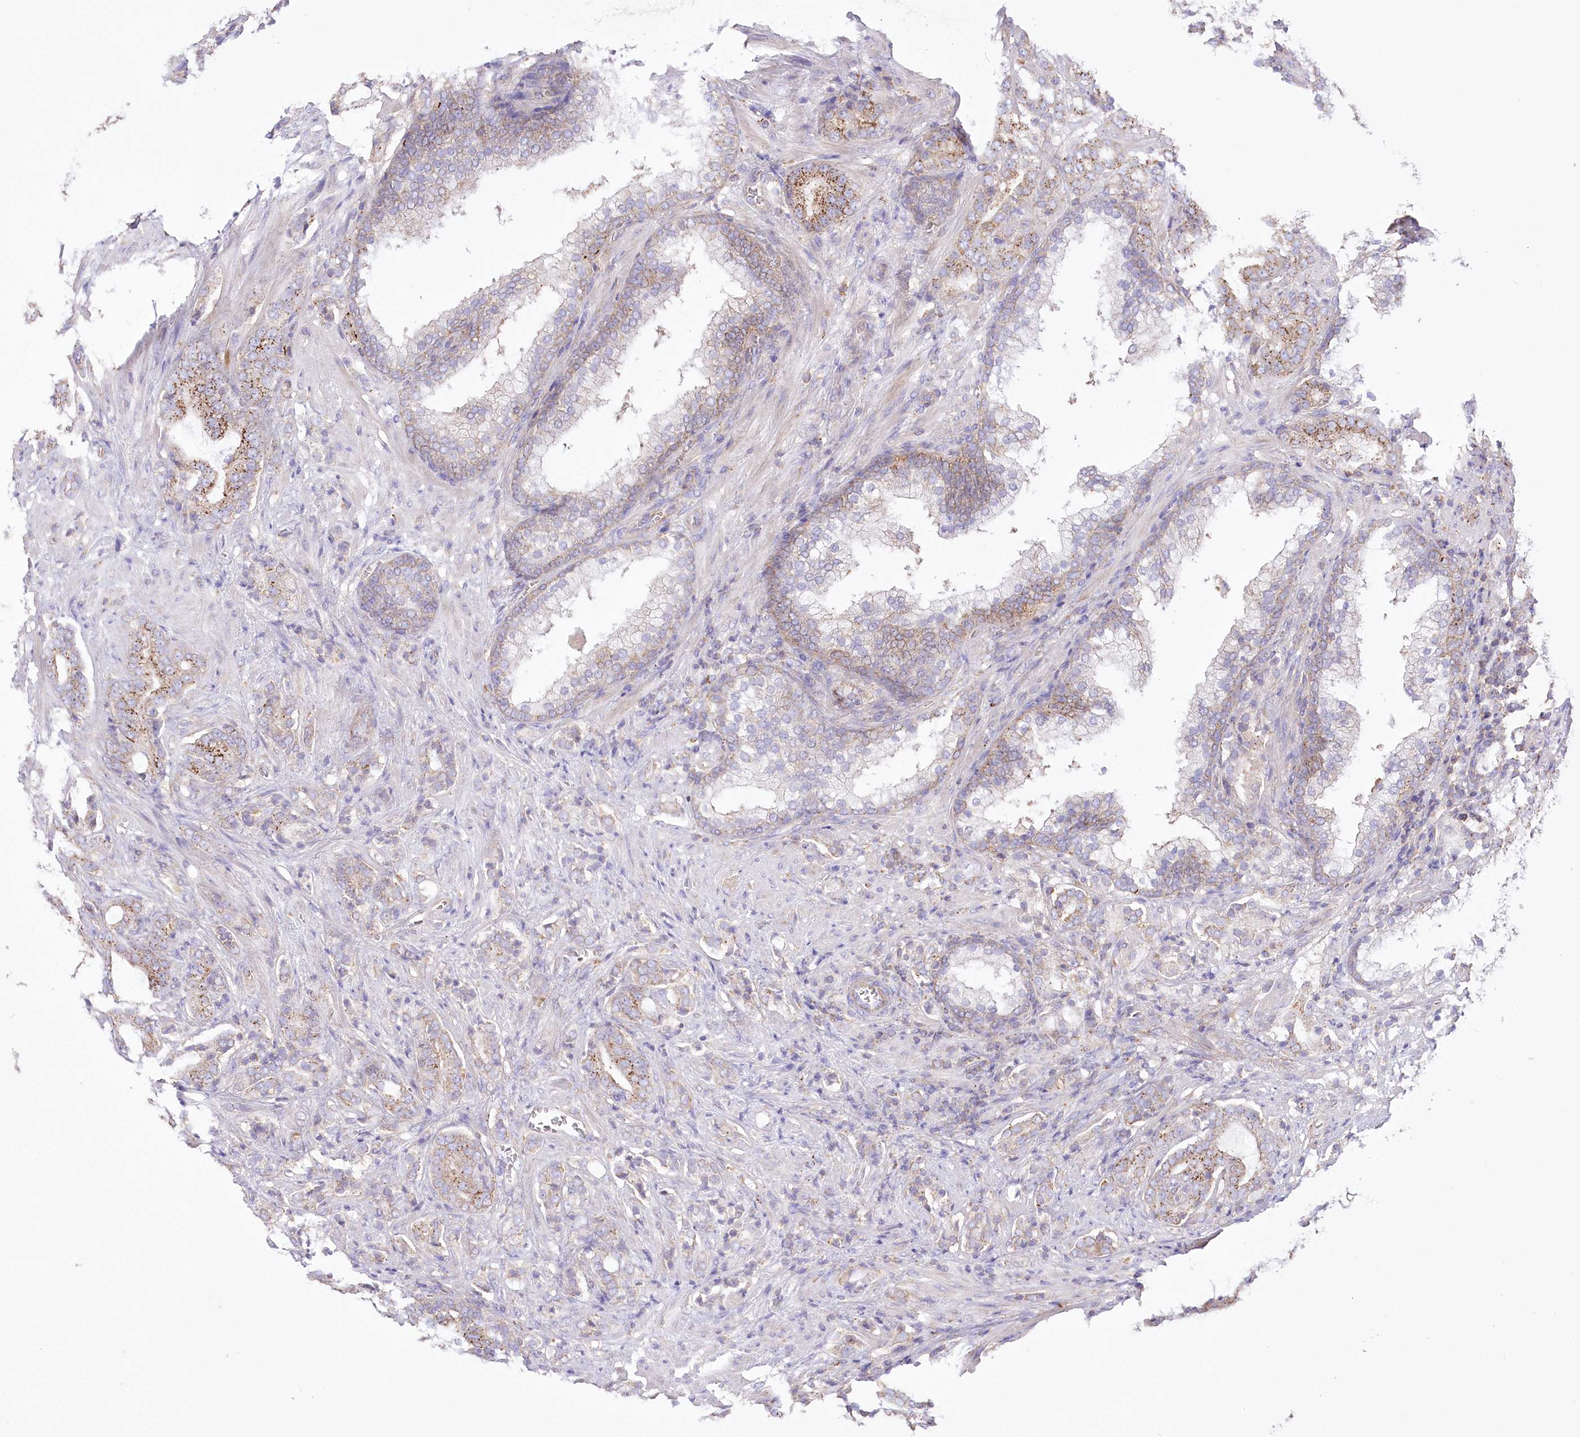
{"staining": {"intensity": "moderate", "quantity": "25%-75%", "location": "cytoplasmic/membranous"}, "tissue": "prostate cancer", "cell_type": "Tumor cells", "image_type": "cancer", "snomed": [{"axis": "morphology", "description": "Adenocarcinoma, High grade"}, {"axis": "topography", "description": "Prostate"}], "caption": "Protein positivity by immunohistochemistry (IHC) demonstrates moderate cytoplasmic/membranous staining in approximately 25%-75% of tumor cells in prostate adenocarcinoma (high-grade).", "gene": "FAM216A", "patient": {"sex": "male", "age": 57}}